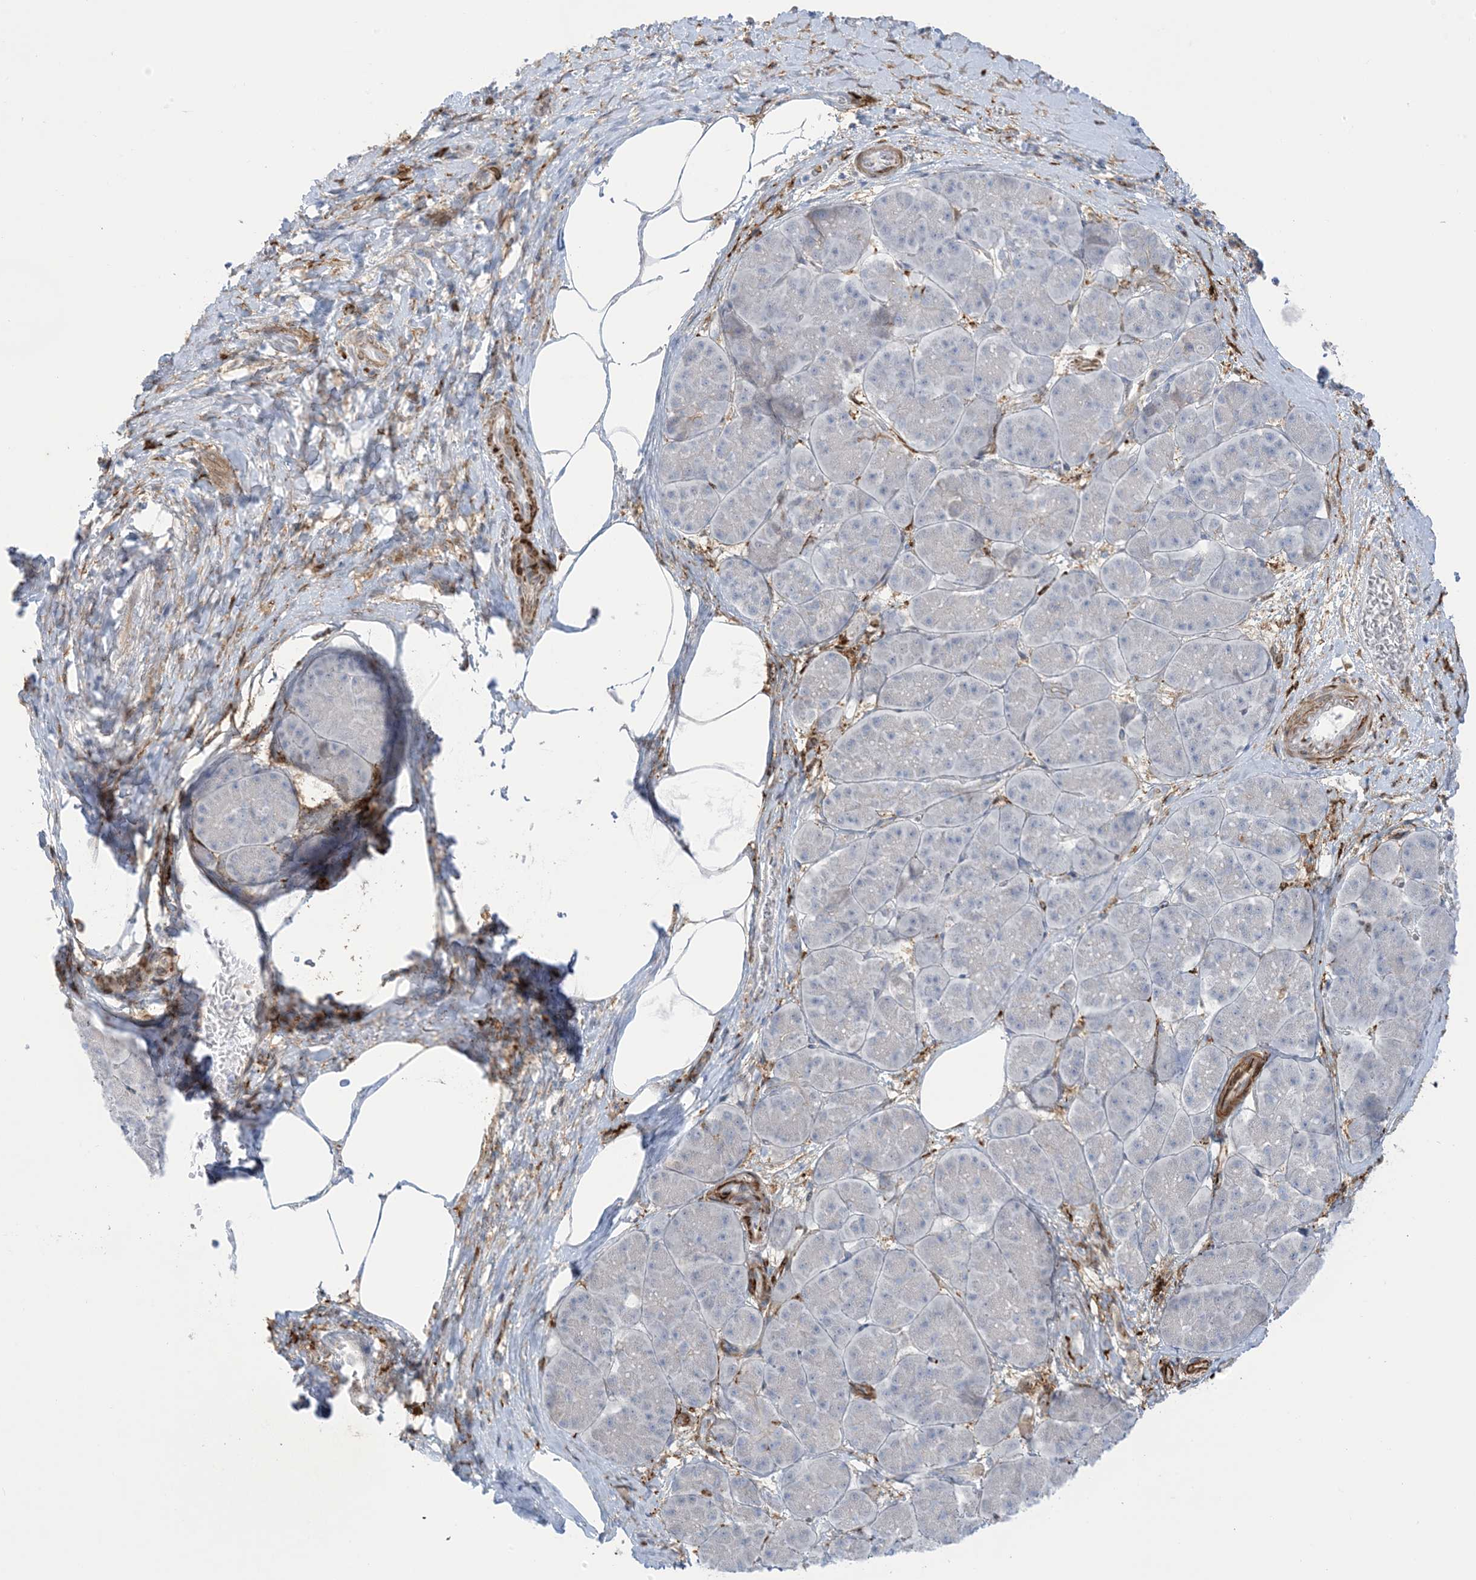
{"staining": {"intensity": "negative", "quantity": "none", "location": "none"}, "tissue": "pancreatic cancer", "cell_type": "Tumor cells", "image_type": "cancer", "snomed": [{"axis": "morphology", "description": "Normal tissue, NOS"}, {"axis": "morphology", "description": "Adenocarcinoma, NOS"}, {"axis": "topography", "description": "Pancreas"}], "caption": "This is a photomicrograph of IHC staining of adenocarcinoma (pancreatic), which shows no staining in tumor cells.", "gene": "ICMT", "patient": {"sex": "female", "age": 68}}